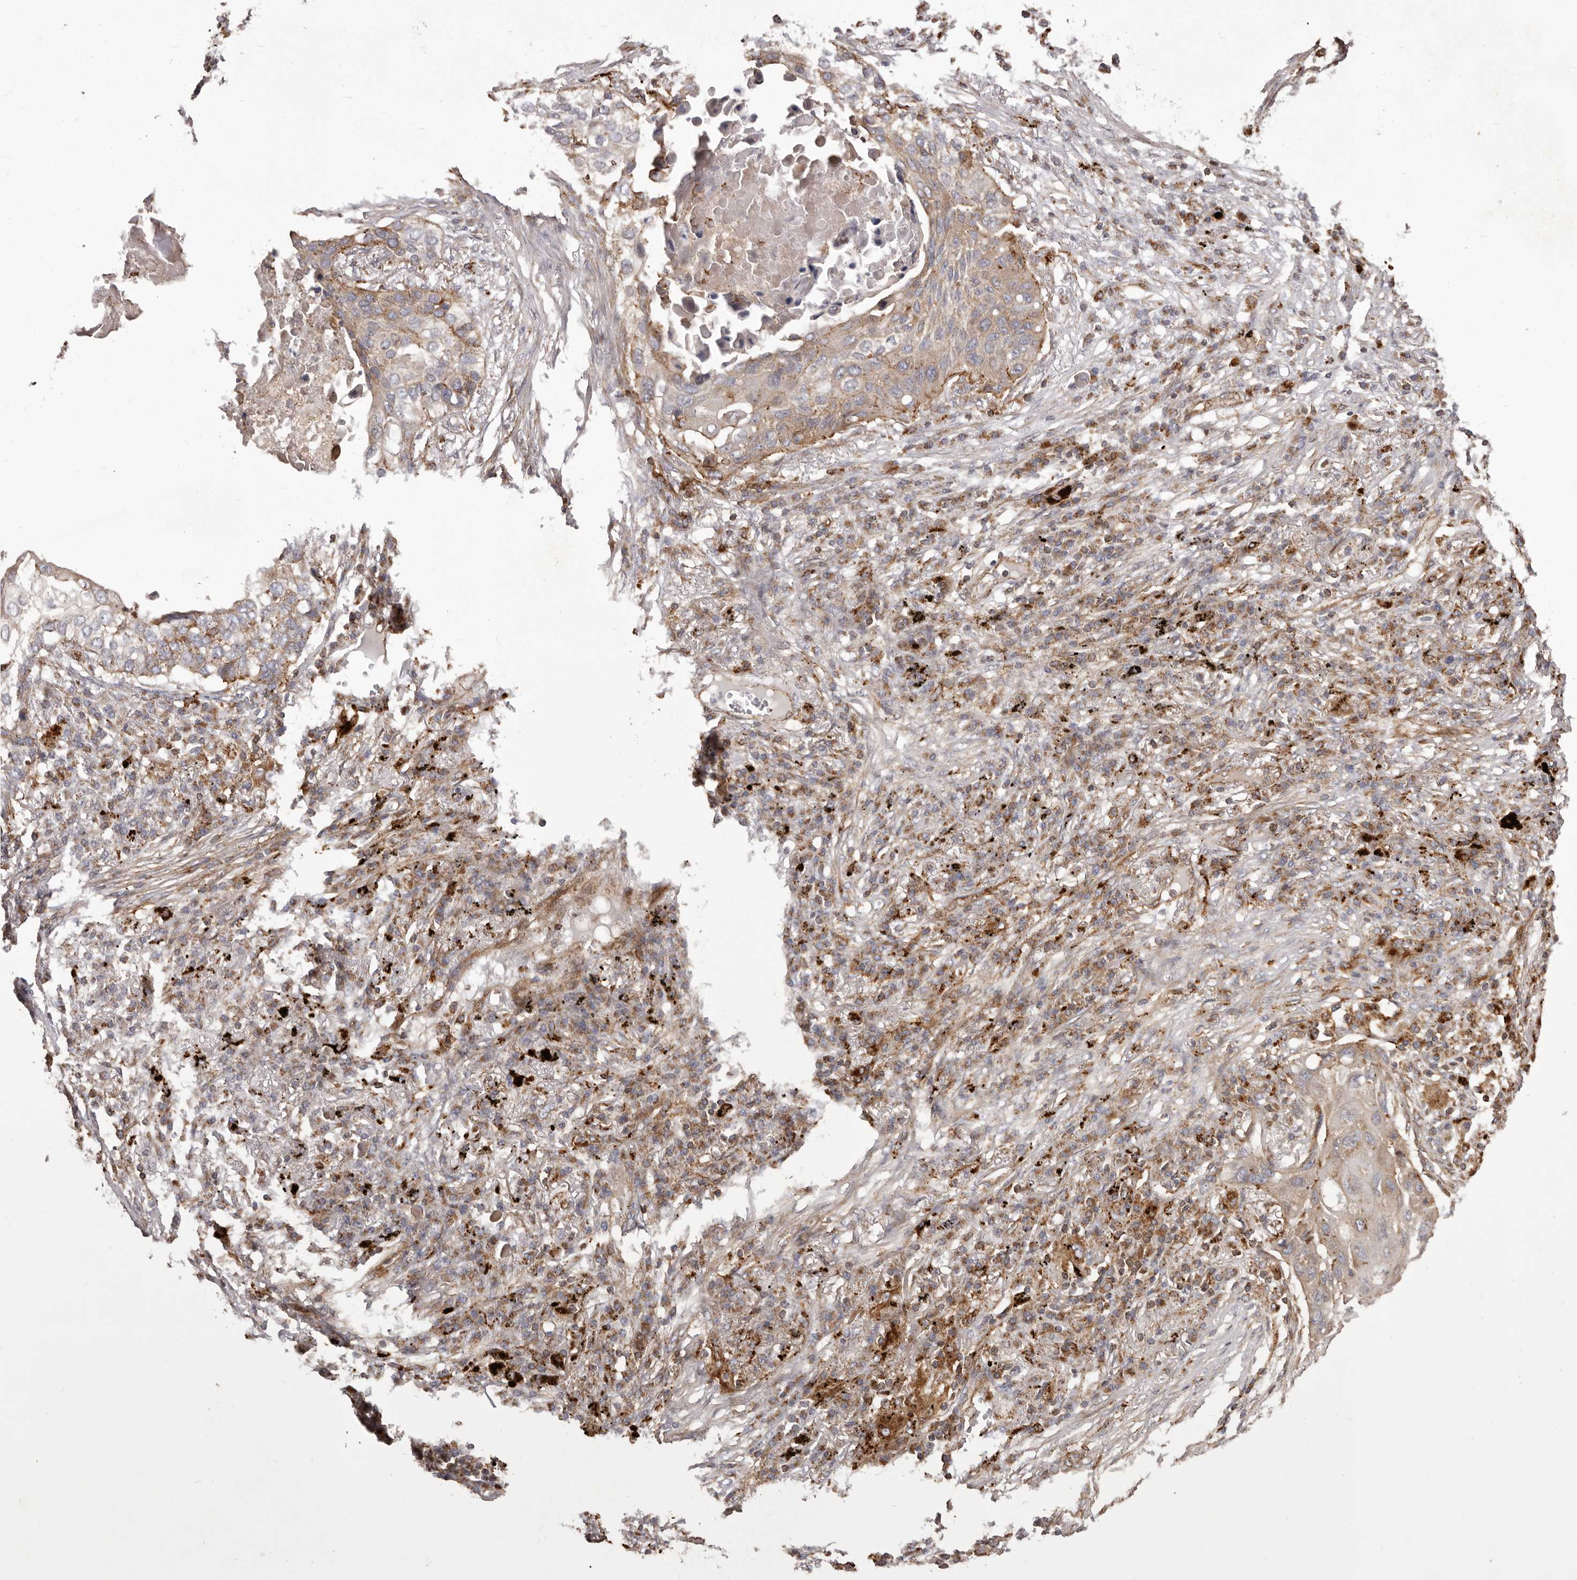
{"staining": {"intensity": "weak", "quantity": ">75%", "location": "cytoplasmic/membranous"}, "tissue": "lung cancer", "cell_type": "Tumor cells", "image_type": "cancer", "snomed": [{"axis": "morphology", "description": "Squamous cell carcinoma, NOS"}, {"axis": "topography", "description": "Lung"}], "caption": "There is low levels of weak cytoplasmic/membranous expression in tumor cells of squamous cell carcinoma (lung), as demonstrated by immunohistochemical staining (brown color).", "gene": "NUP43", "patient": {"sex": "female", "age": 63}}